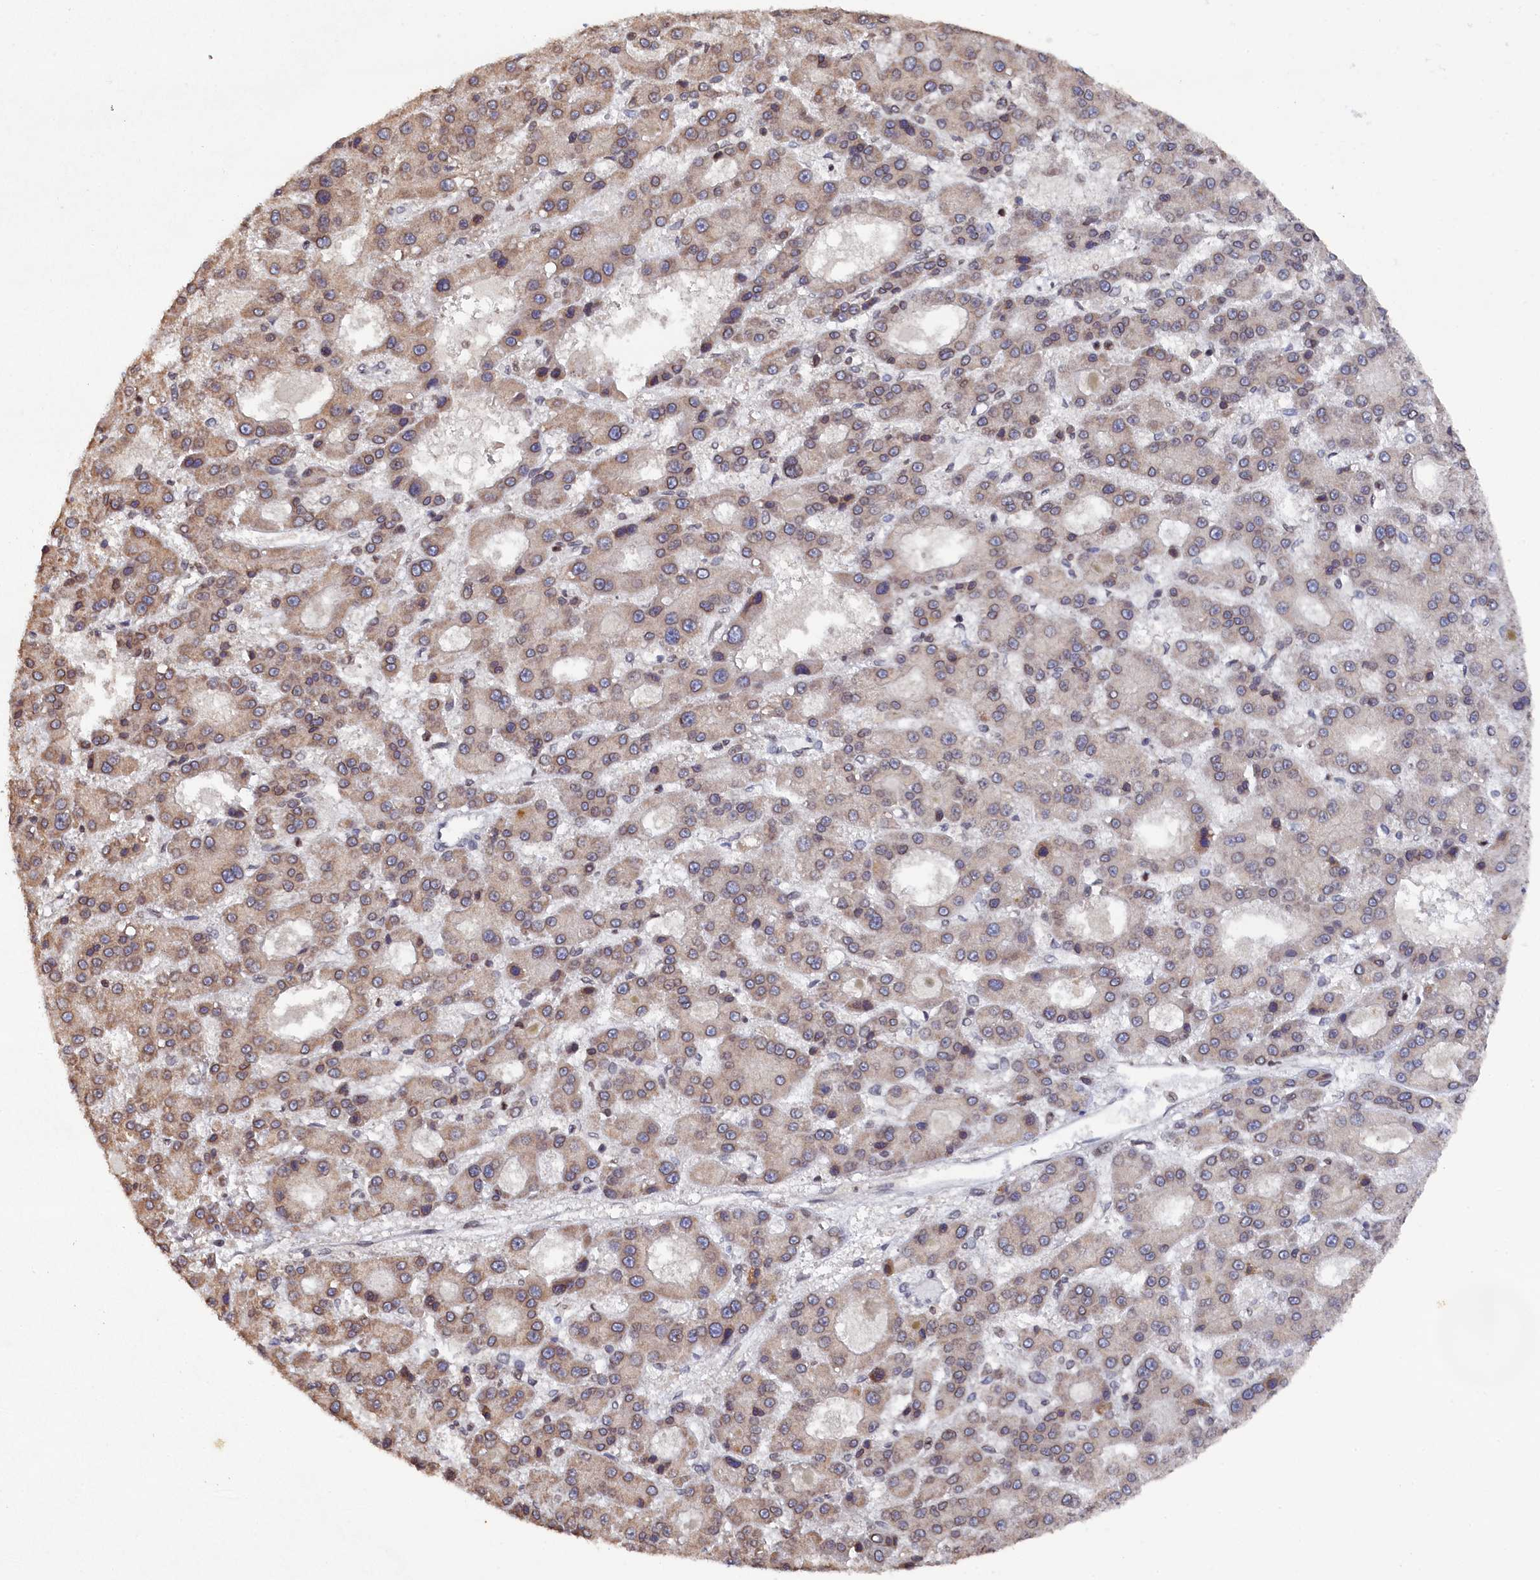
{"staining": {"intensity": "weak", "quantity": ">75%", "location": "cytoplasmic/membranous,nuclear"}, "tissue": "liver cancer", "cell_type": "Tumor cells", "image_type": "cancer", "snomed": [{"axis": "morphology", "description": "Carcinoma, Hepatocellular, NOS"}, {"axis": "topography", "description": "Liver"}], "caption": "Approximately >75% of tumor cells in liver cancer (hepatocellular carcinoma) demonstrate weak cytoplasmic/membranous and nuclear protein positivity as visualized by brown immunohistochemical staining.", "gene": "ANKEF1", "patient": {"sex": "male", "age": 70}}